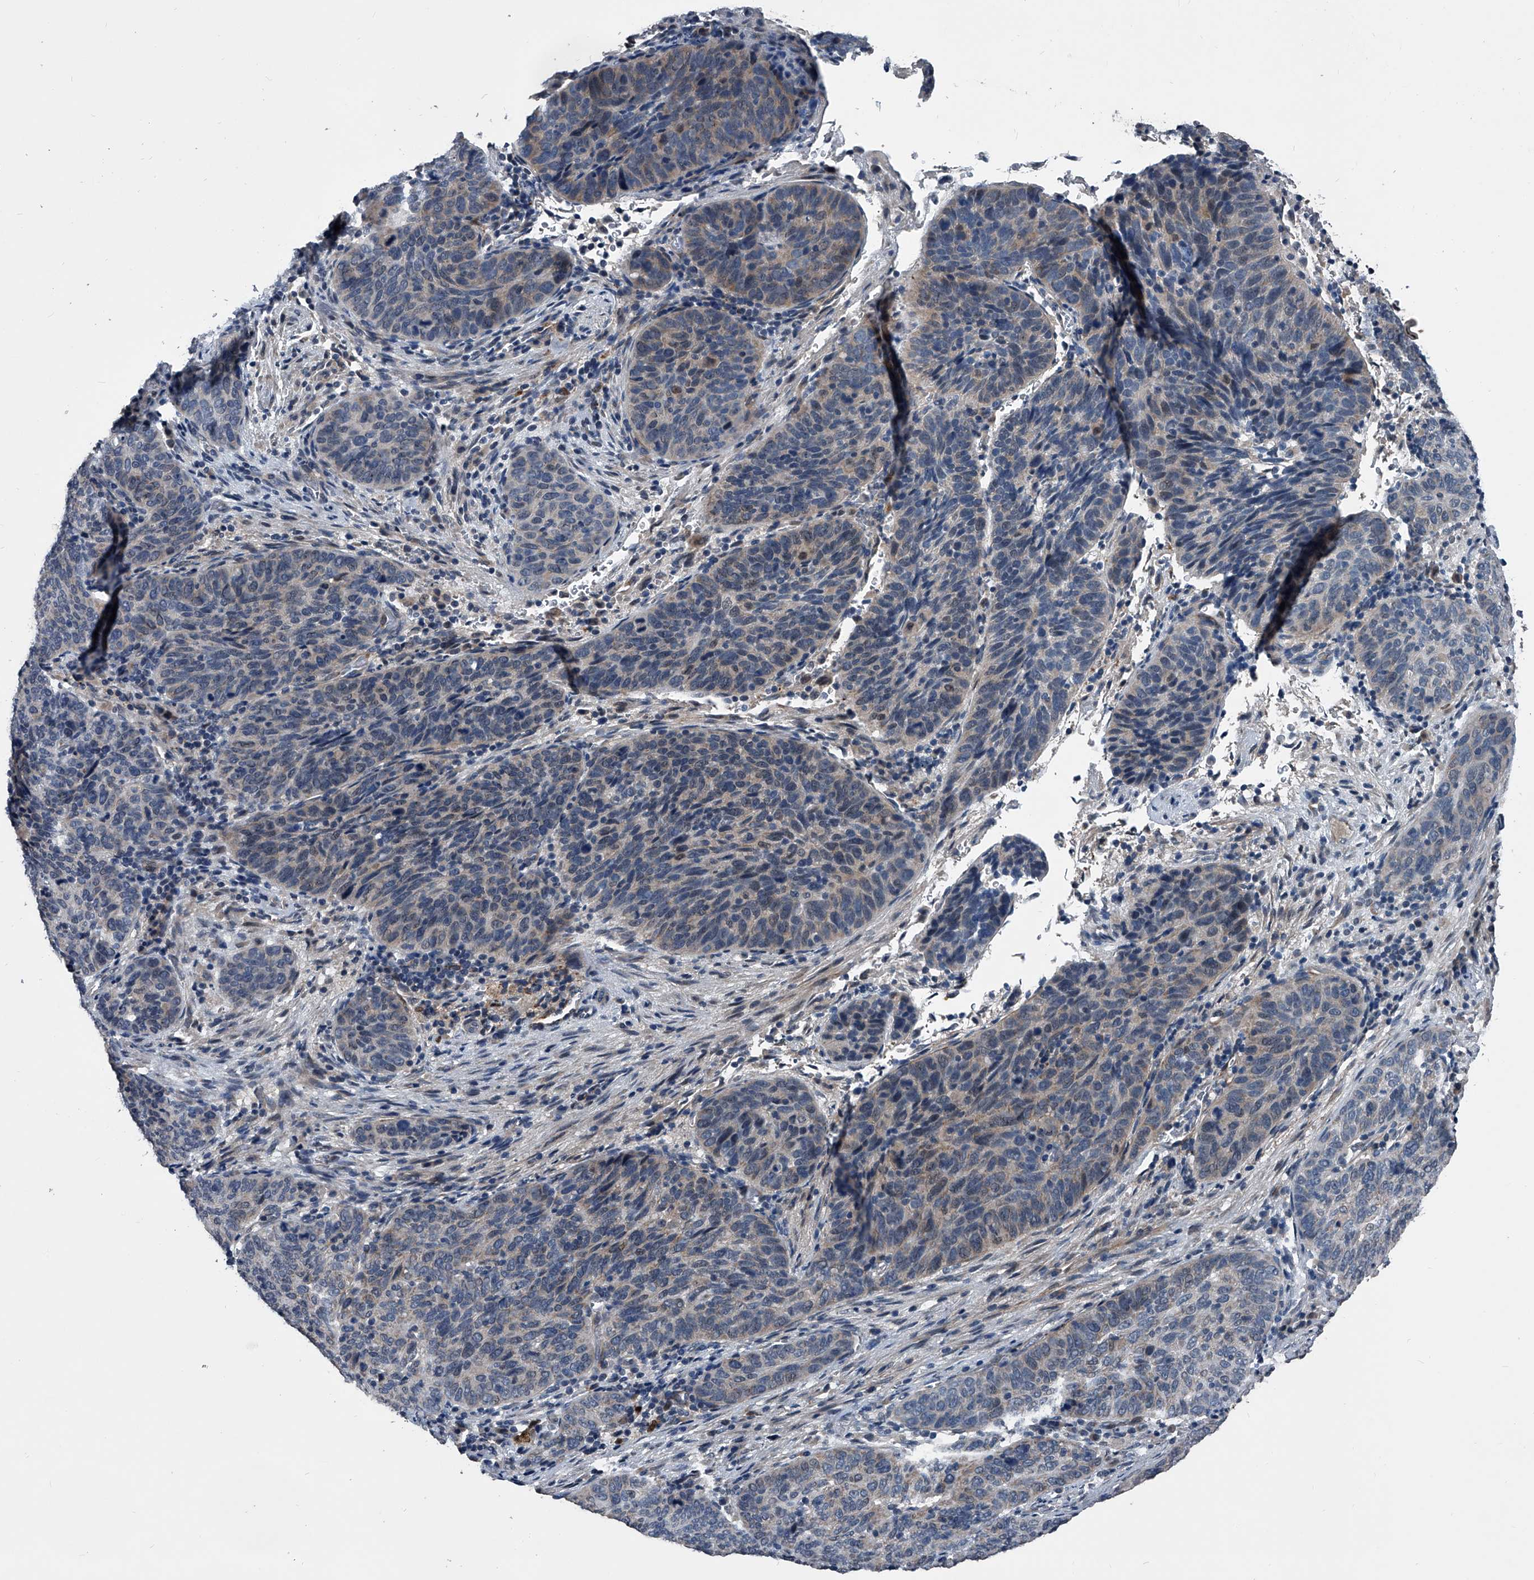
{"staining": {"intensity": "weak", "quantity": "<25%", "location": "cytoplasmic/membranous"}, "tissue": "cervical cancer", "cell_type": "Tumor cells", "image_type": "cancer", "snomed": [{"axis": "morphology", "description": "Squamous cell carcinoma, NOS"}, {"axis": "topography", "description": "Cervix"}], "caption": "Cervical cancer (squamous cell carcinoma) was stained to show a protein in brown. There is no significant staining in tumor cells. Brightfield microscopy of immunohistochemistry stained with DAB (3,3'-diaminobenzidine) (brown) and hematoxylin (blue), captured at high magnification.", "gene": "PHACTR1", "patient": {"sex": "female", "age": 60}}